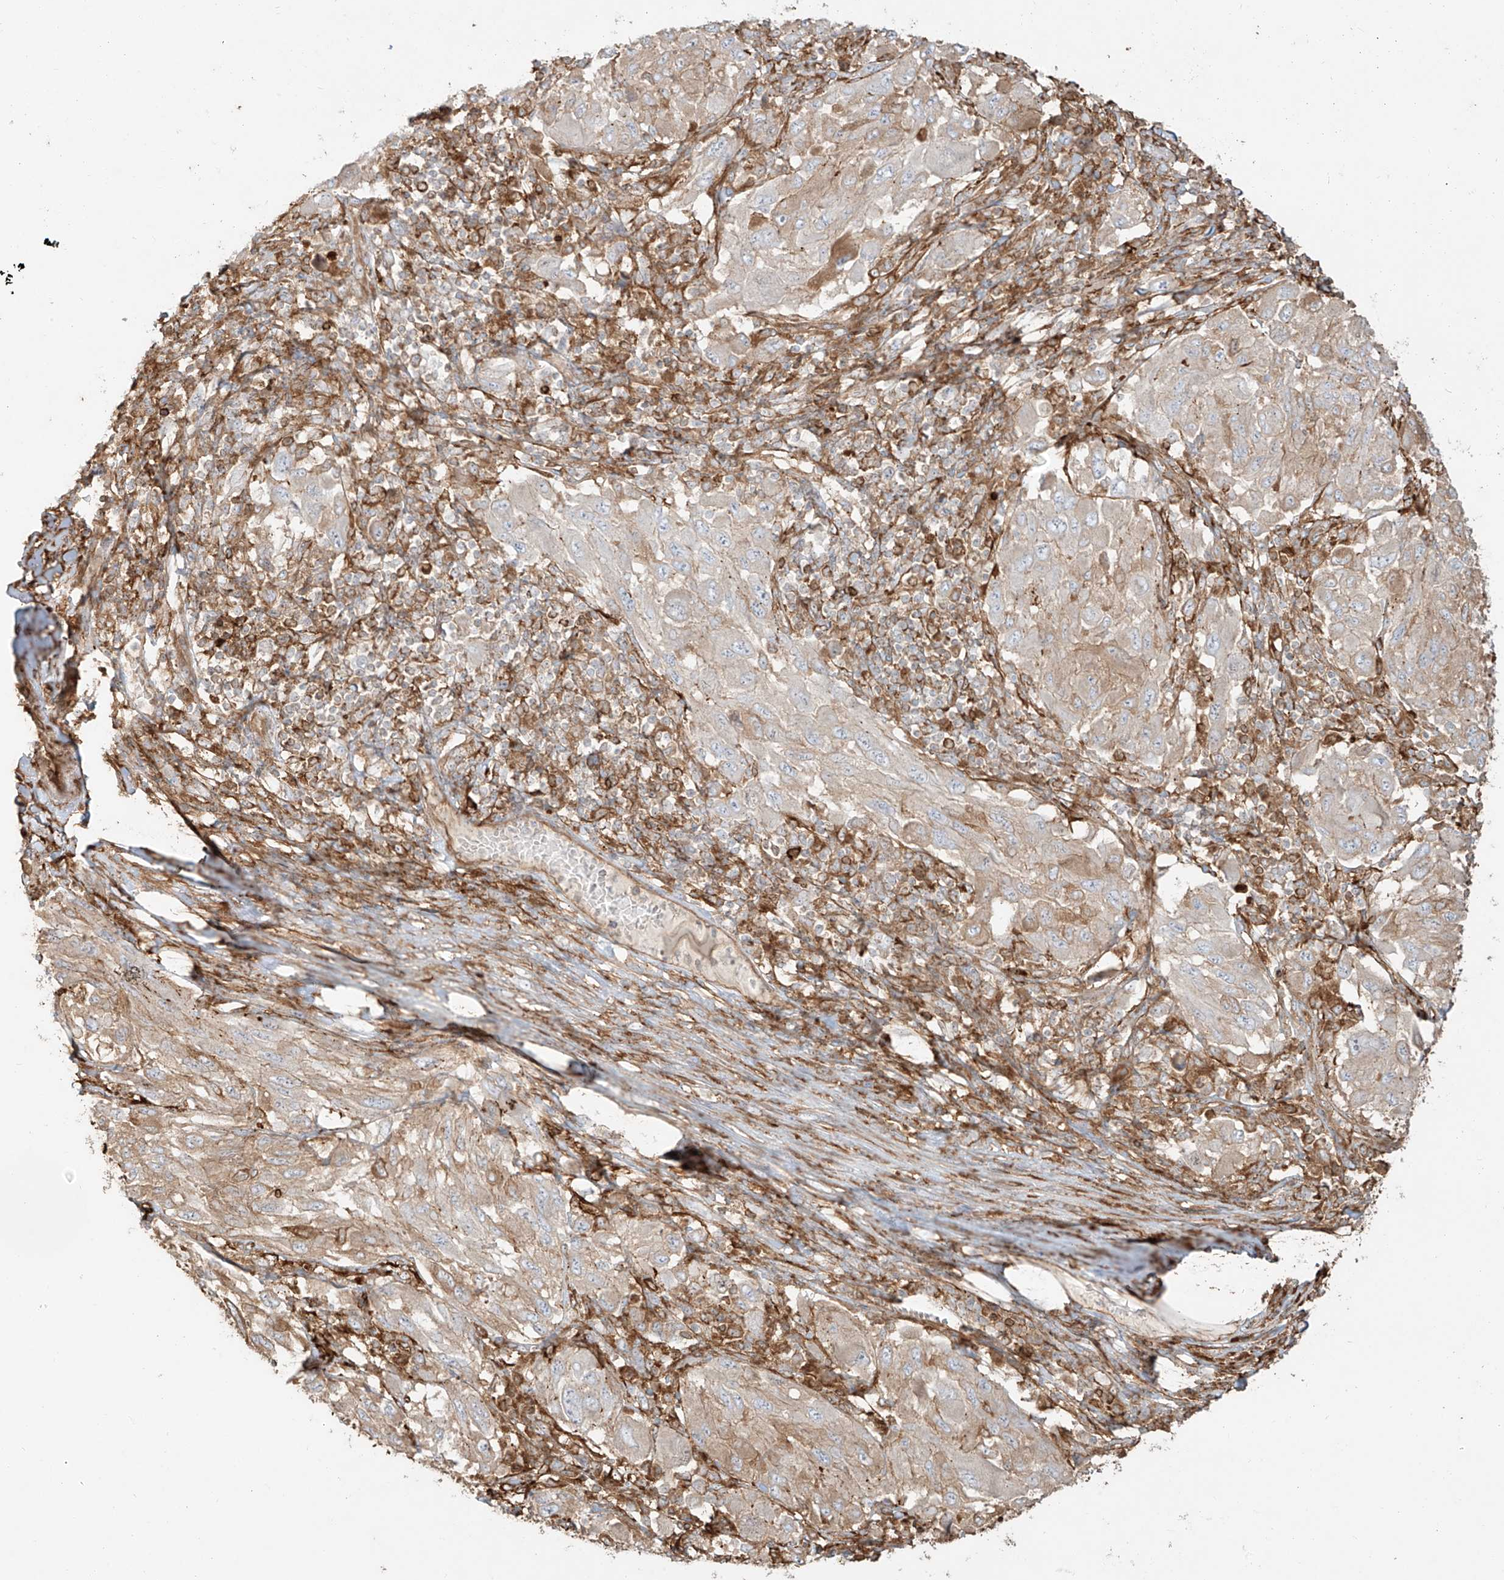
{"staining": {"intensity": "weak", "quantity": ">75%", "location": "cytoplasmic/membranous"}, "tissue": "melanoma", "cell_type": "Tumor cells", "image_type": "cancer", "snomed": [{"axis": "morphology", "description": "Malignant melanoma, NOS"}, {"axis": "topography", "description": "Skin"}], "caption": "Protein expression analysis of malignant melanoma exhibits weak cytoplasmic/membranous expression in about >75% of tumor cells.", "gene": "SNX9", "patient": {"sex": "female", "age": 91}}